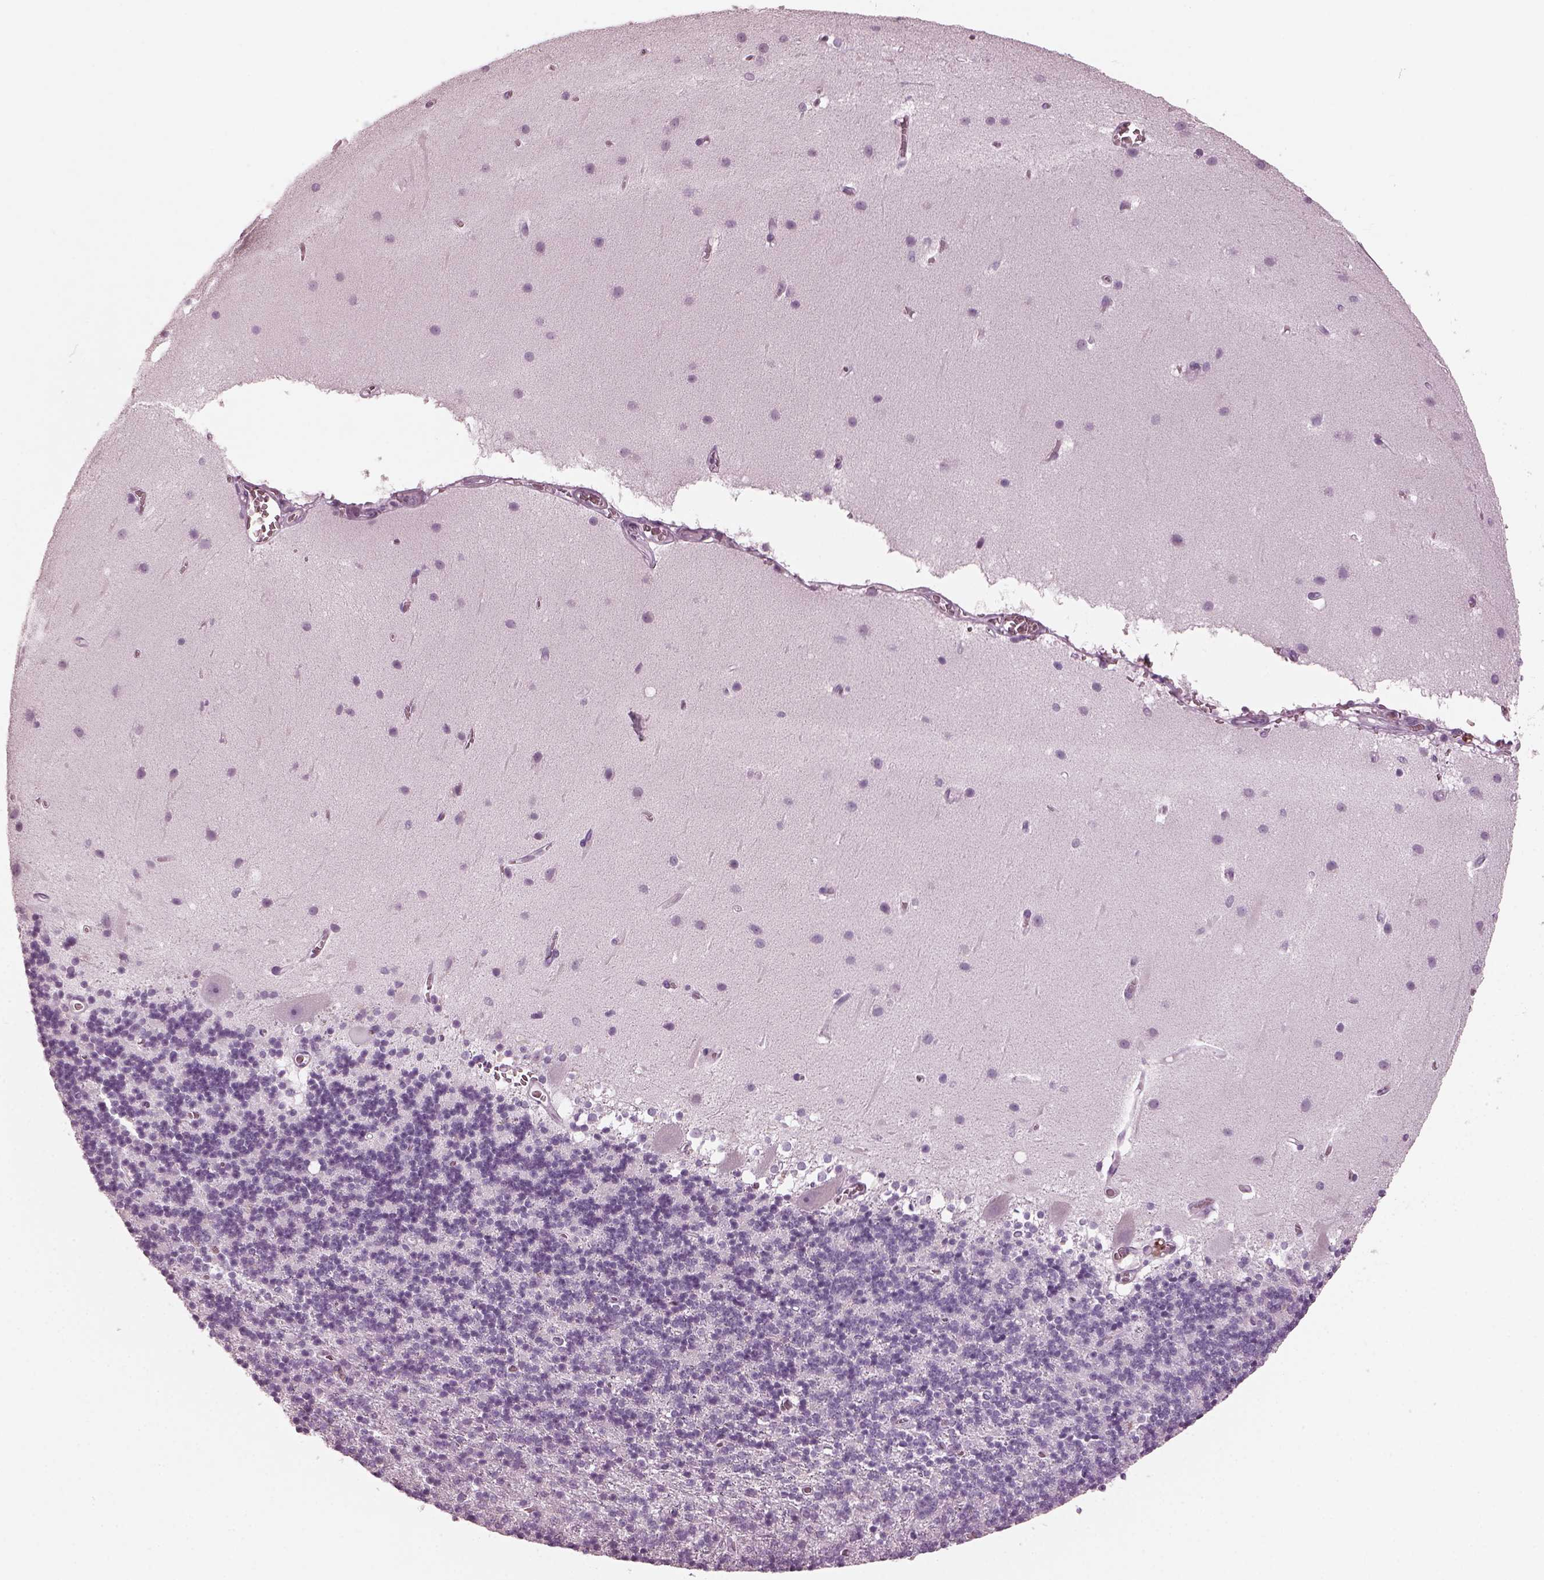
{"staining": {"intensity": "negative", "quantity": "none", "location": "none"}, "tissue": "cerebellum", "cell_type": "Cells in granular layer", "image_type": "normal", "snomed": [{"axis": "morphology", "description": "Normal tissue, NOS"}, {"axis": "topography", "description": "Cerebellum"}], "caption": "The photomicrograph demonstrates no significant expression in cells in granular layer of cerebellum.", "gene": "RCVRN", "patient": {"sex": "male", "age": 70}}